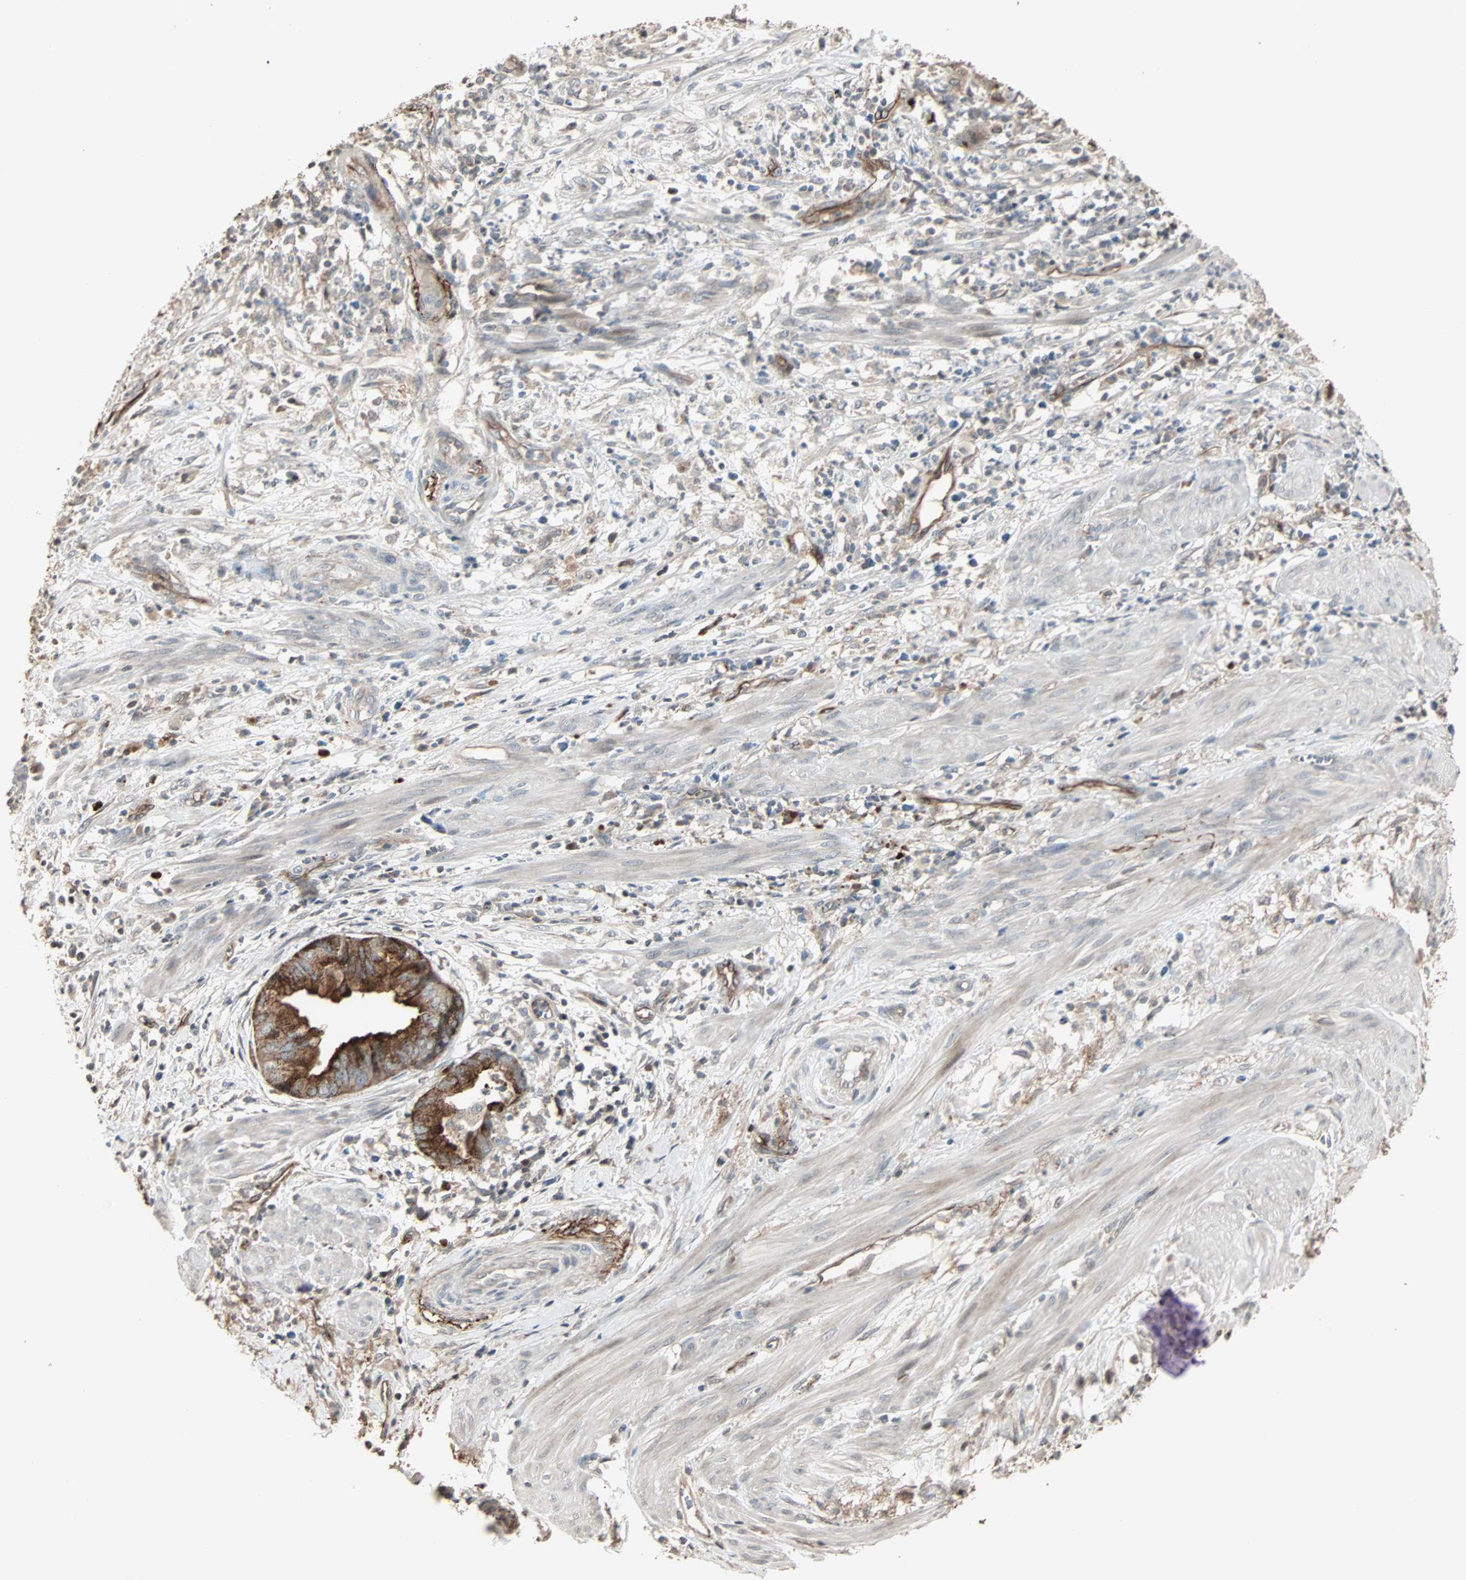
{"staining": {"intensity": "strong", "quantity": "25%-75%", "location": "cytoplasmic/membranous"}, "tissue": "endometrial cancer", "cell_type": "Tumor cells", "image_type": "cancer", "snomed": [{"axis": "morphology", "description": "Necrosis, NOS"}, {"axis": "morphology", "description": "Adenocarcinoma, NOS"}, {"axis": "topography", "description": "Endometrium"}], "caption": "Strong cytoplasmic/membranous staining is identified in about 25%-75% of tumor cells in endometrial adenocarcinoma. Nuclei are stained in blue.", "gene": "CALCRL", "patient": {"sex": "female", "age": 79}}